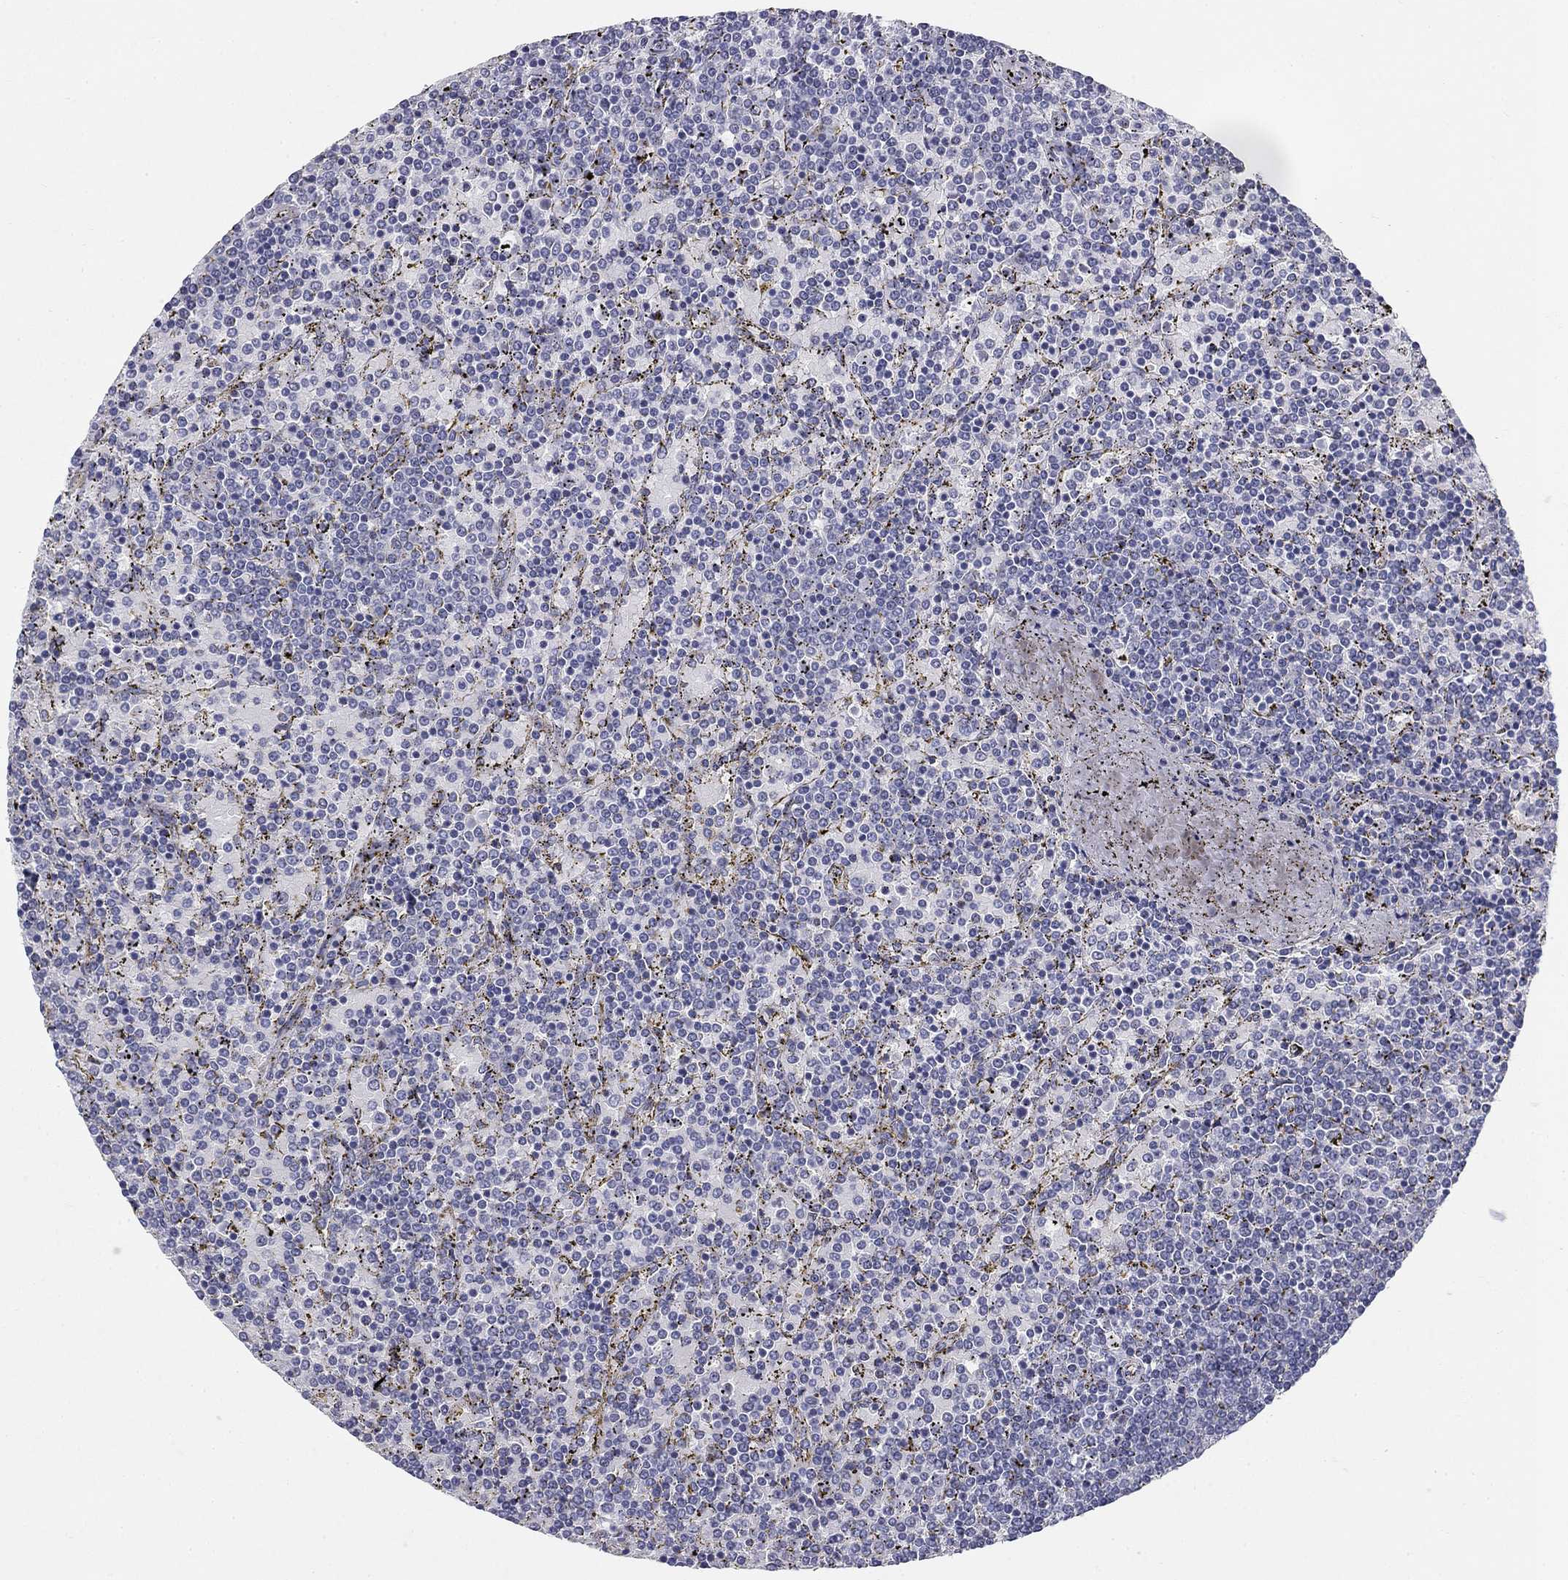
{"staining": {"intensity": "negative", "quantity": "none", "location": "none"}, "tissue": "lymphoma", "cell_type": "Tumor cells", "image_type": "cancer", "snomed": [{"axis": "morphology", "description": "Malignant lymphoma, non-Hodgkin's type, Low grade"}, {"axis": "topography", "description": "Spleen"}], "caption": "A high-resolution image shows immunohistochemistry (IHC) staining of low-grade malignant lymphoma, non-Hodgkin's type, which exhibits no significant staining in tumor cells.", "gene": "GALNTL5", "patient": {"sex": "female", "age": 77}}